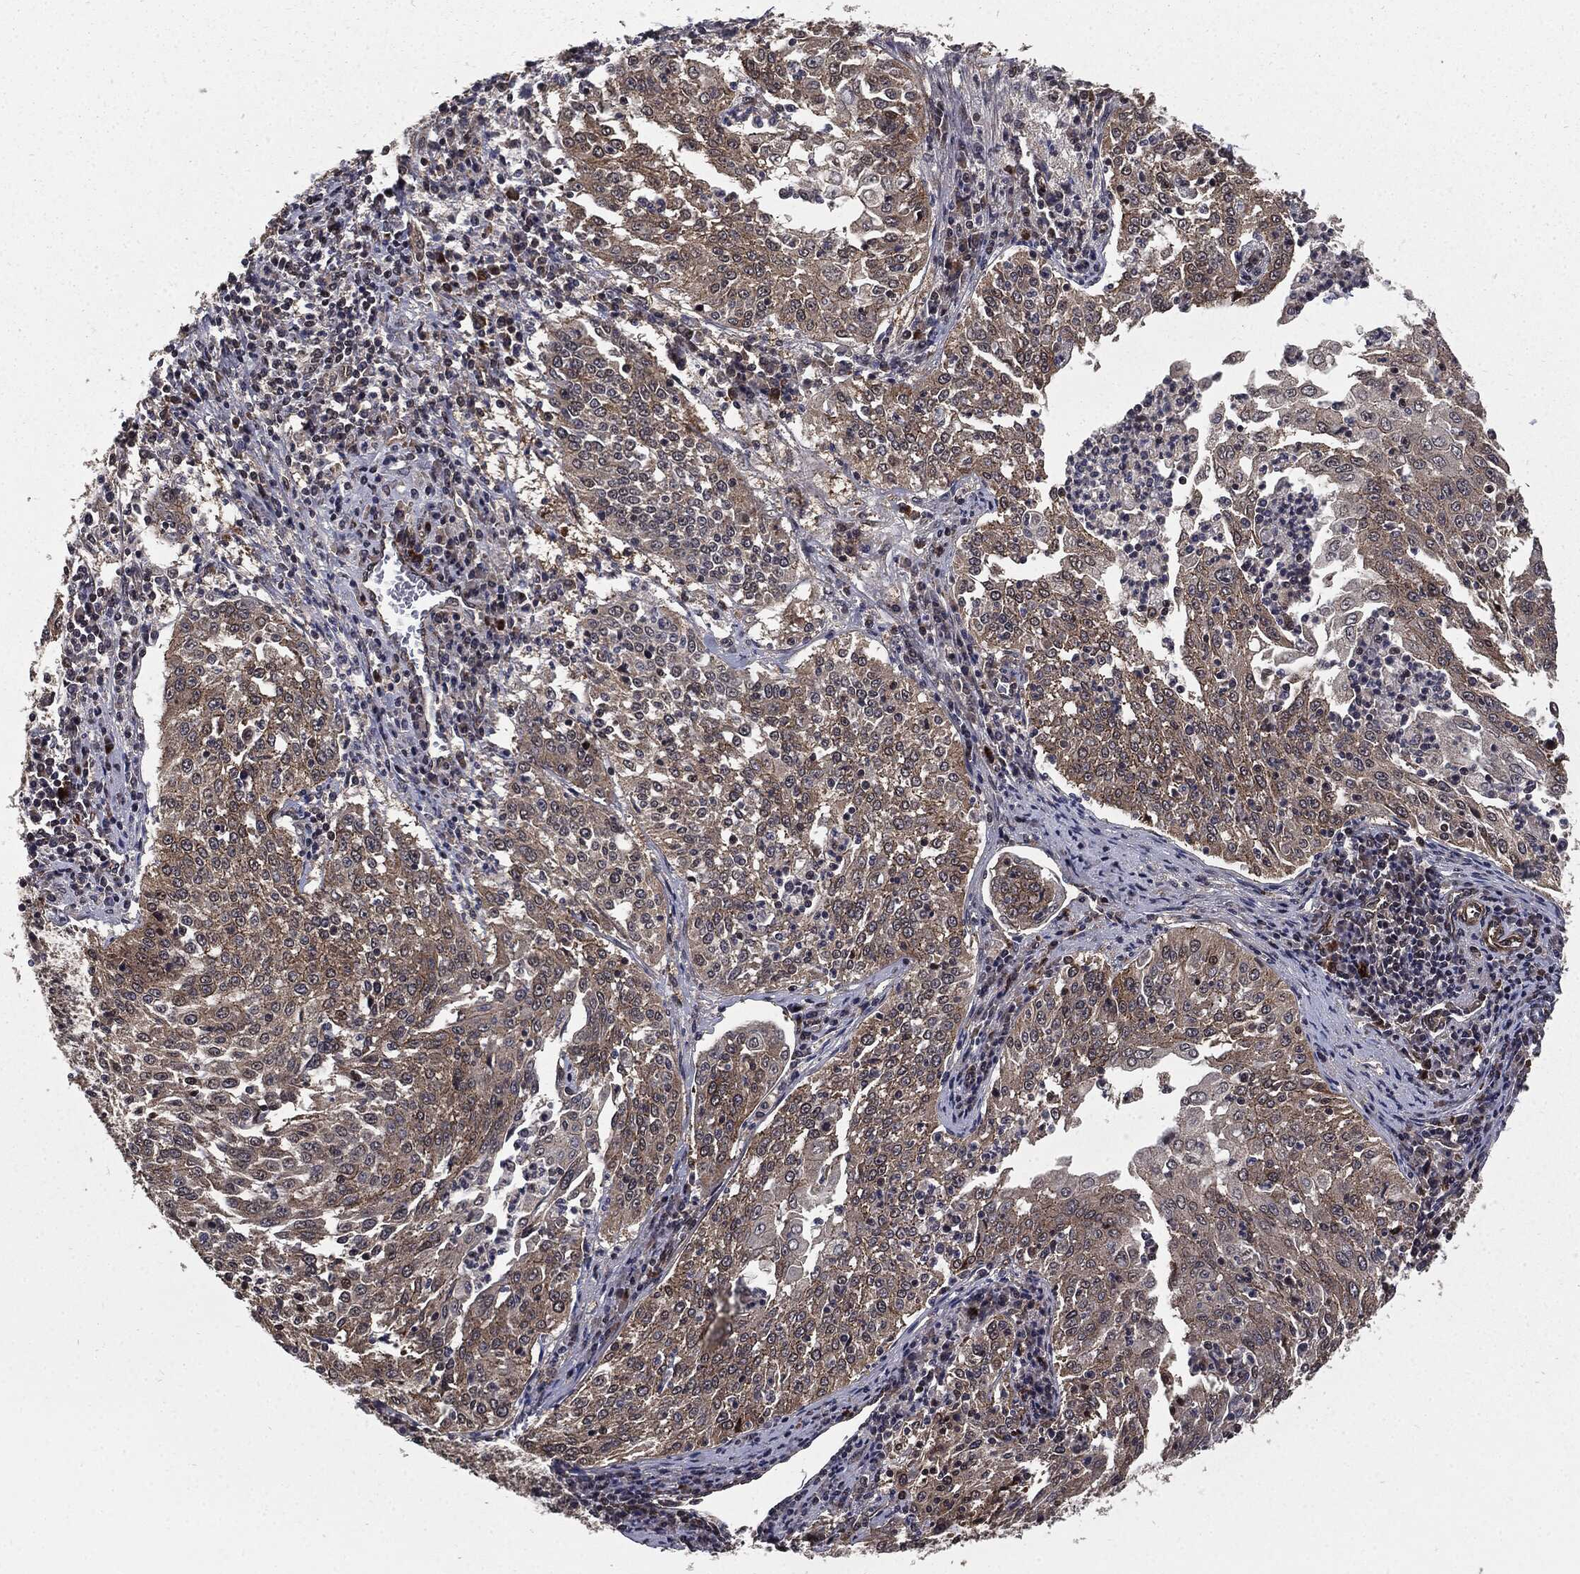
{"staining": {"intensity": "weak", "quantity": ">75%", "location": "cytoplasmic/membranous"}, "tissue": "cervical cancer", "cell_type": "Tumor cells", "image_type": "cancer", "snomed": [{"axis": "morphology", "description": "Squamous cell carcinoma, NOS"}, {"axis": "topography", "description": "Cervix"}], "caption": "Squamous cell carcinoma (cervical) tissue displays weak cytoplasmic/membranous positivity in about >75% of tumor cells, visualized by immunohistochemistry. (DAB (3,3'-diaminobenzidine) = brown stain, brightfield microscopy at high magnification).", "gene": "PTPA", "patient": {"sex": "female", "age": 41}}